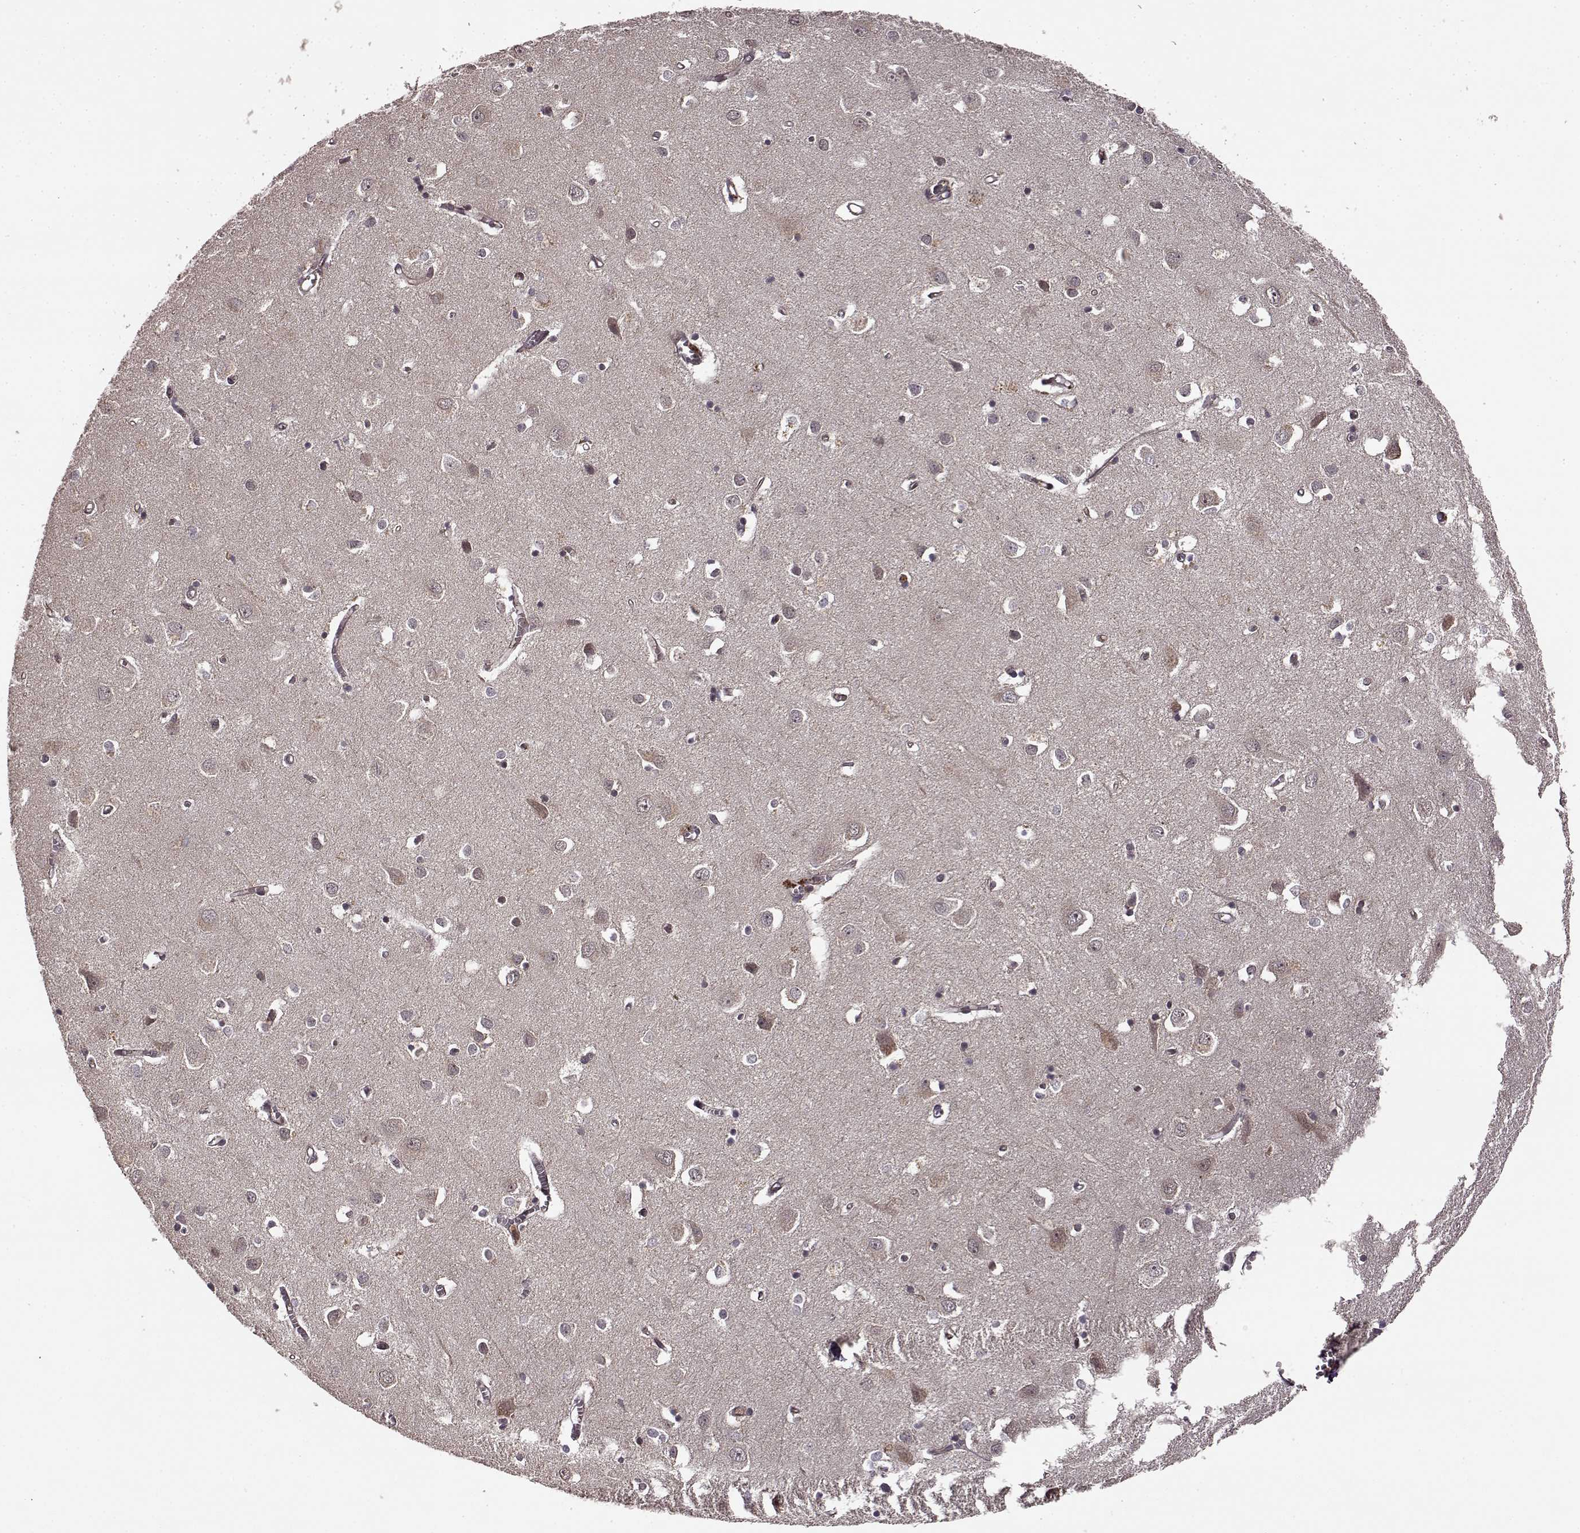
{"staining": {"intensity": "negative", "quantity": "none", "location": "none"}, "tissue": "cerebral cortex", "cell_type": "Endothelial cells", "image_type": "normal", "snomed": [{"axis": "morphology", "description": "Normal tissue, NOS"}, {"axis": "topography", "description": "Cerebral cortex"}], "caption": "This is an immunohistochemistry (IHC) micrograph of unremarkable human cerebral cortex. There is no expression in endothelial cells.", "gene": "TRMU", "patient": {"sex": "male", "age": 70}}